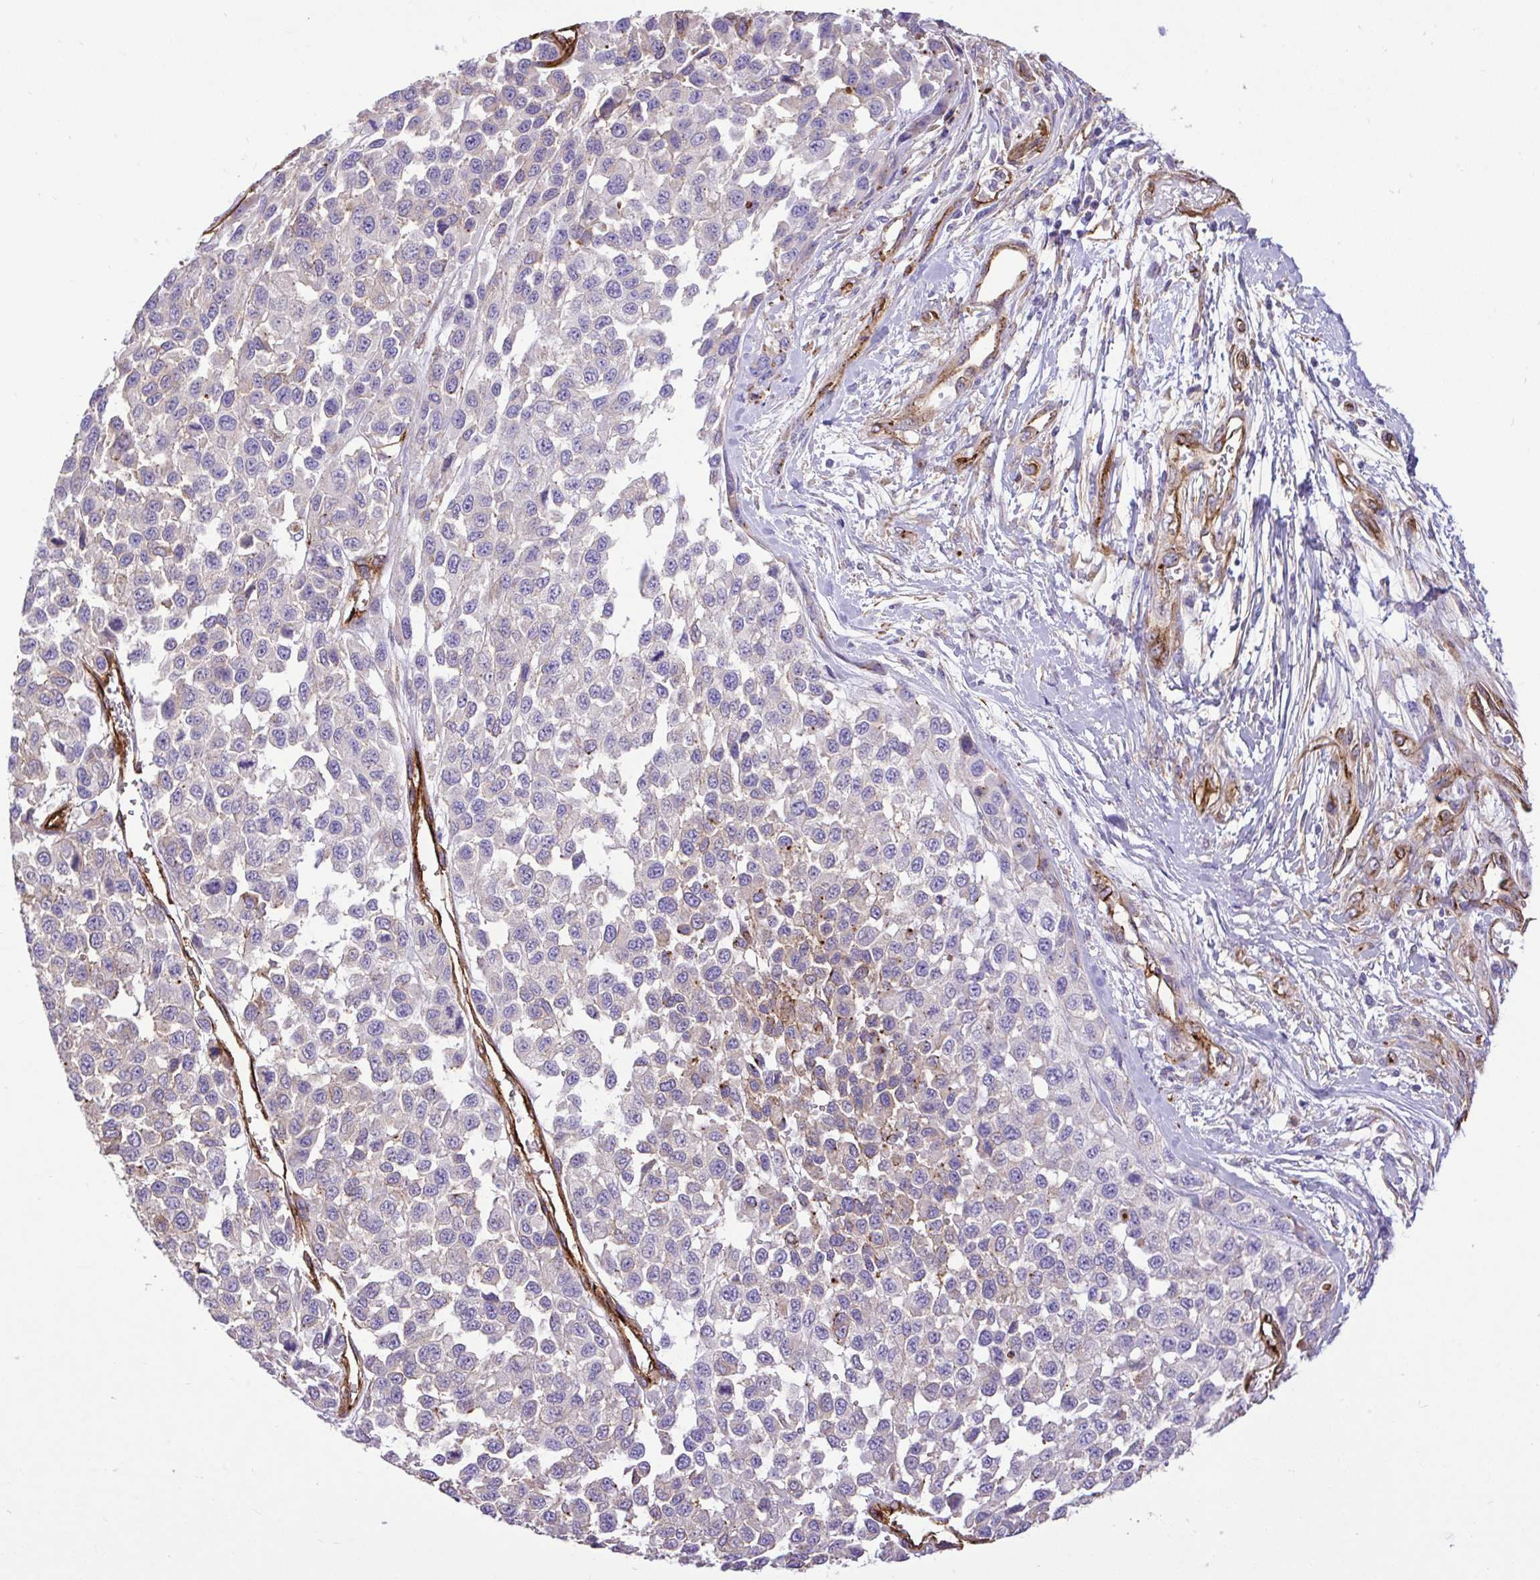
{"staining": {"intensity": "negative", "quantity": "none", "location": "none"}, "tissue": "melanoma", "cell_type": "Tumor cells", "image_type": "cancer", "snomed": [{"axis": "morphology", "description": "Malignant melanoma, NOS"}, {"axis": "topography", "description": "Skin"}], "caption": "Immunohistochemical staining of melanoma exhibits no significant staining in tumor cells.", "gene": "PTPRK", "patient": {"sex": "male", "age": 62}}